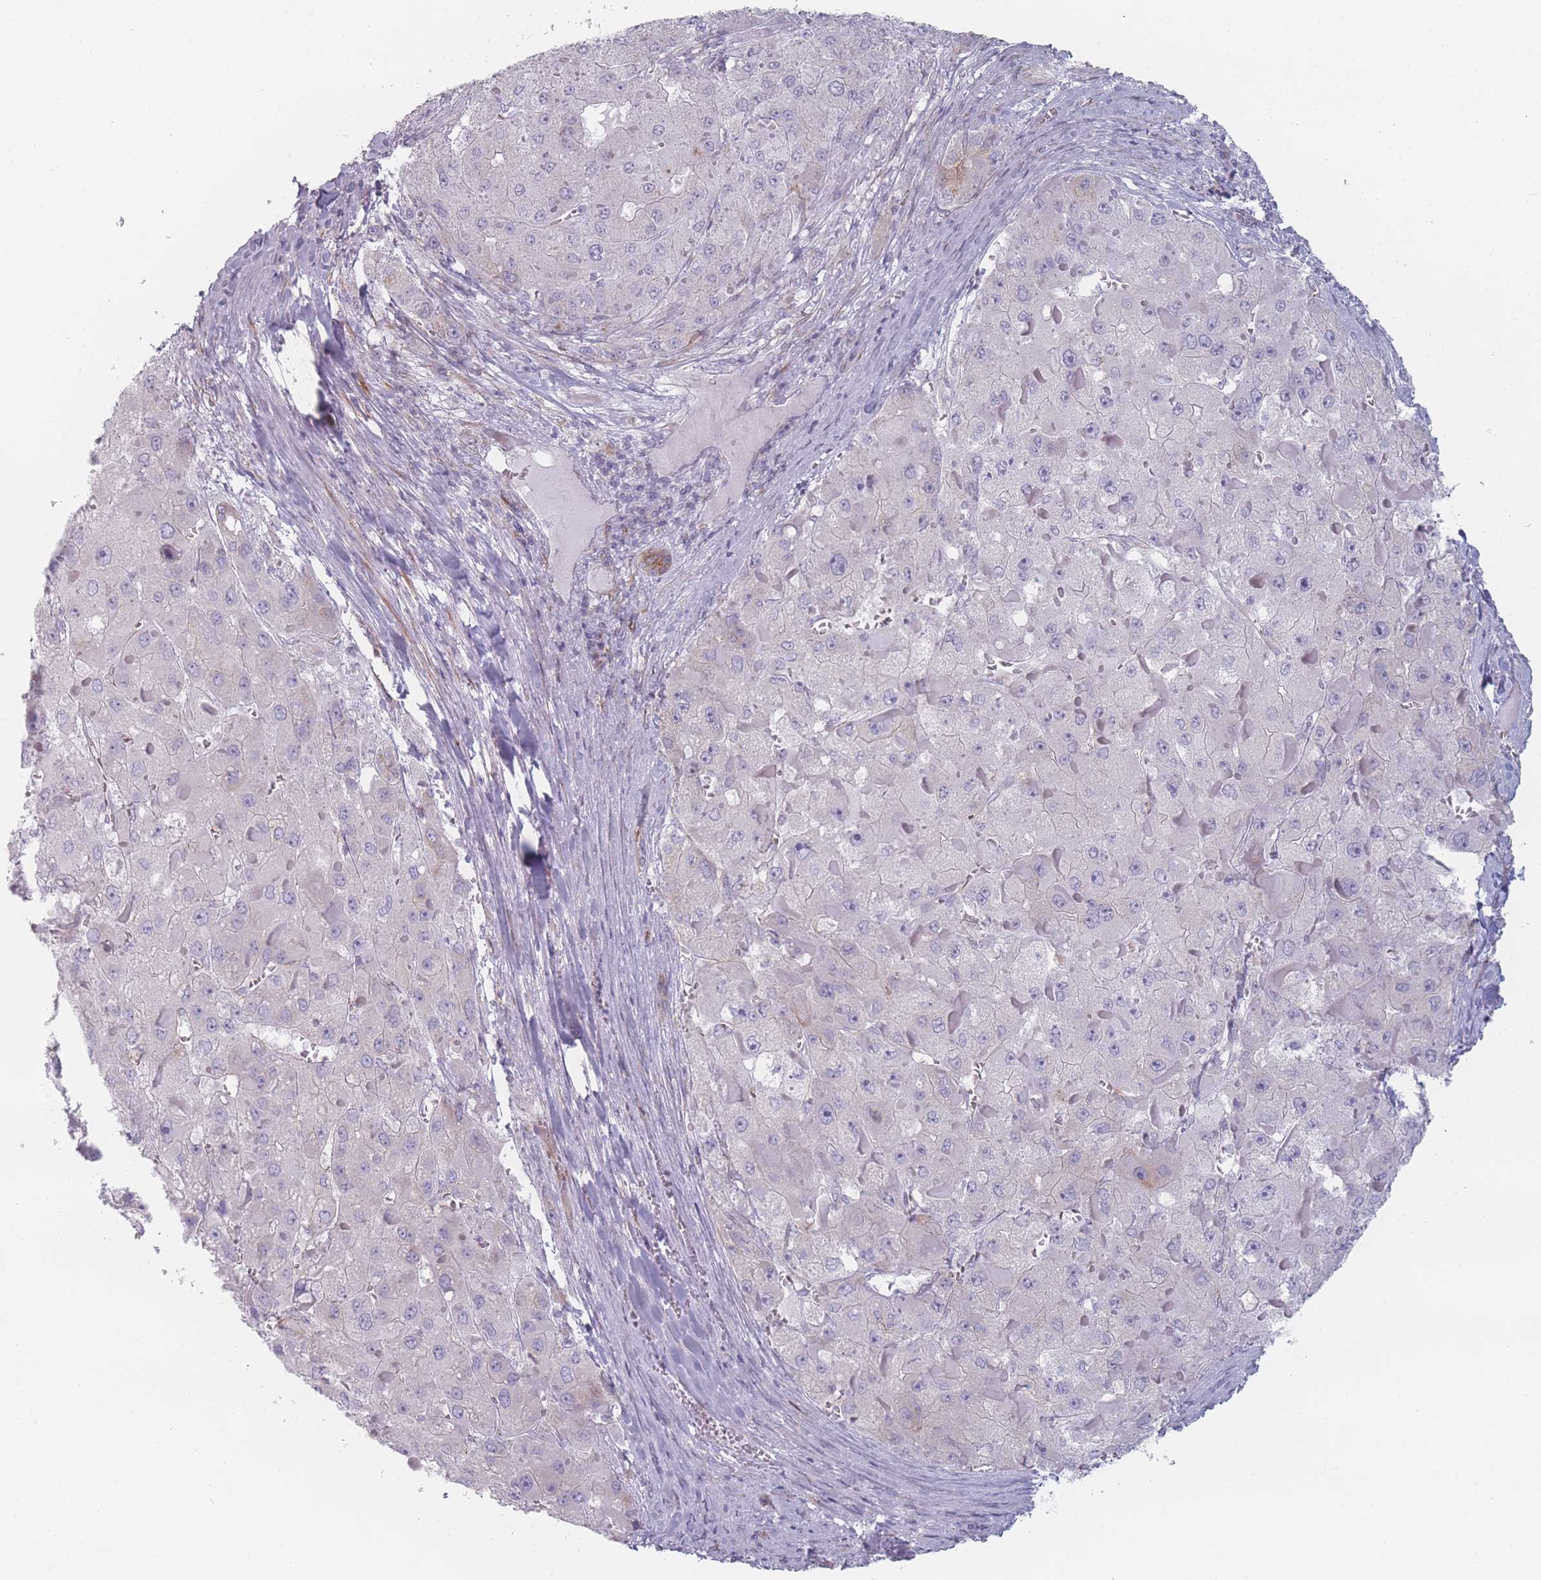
{"staining": {"intensity": "negative", "quantity": "none", "location": "none"}, "tissue": "liver cancer", "cell_type": "Tumor cells", "image_type": "cancer", "snomed": [{"axis": "morphology", "description": "Carcinoma, Hepatocellular, NOS"}, {"axis": "topography", "description": "Liver"}], "caption": "The photomicrograph demonstrates no staining of tumor cells in liver cancer (hepatocellular carcinoma).", "gene": "RNF4", "patient": {"sex": "female", "age": 73}}